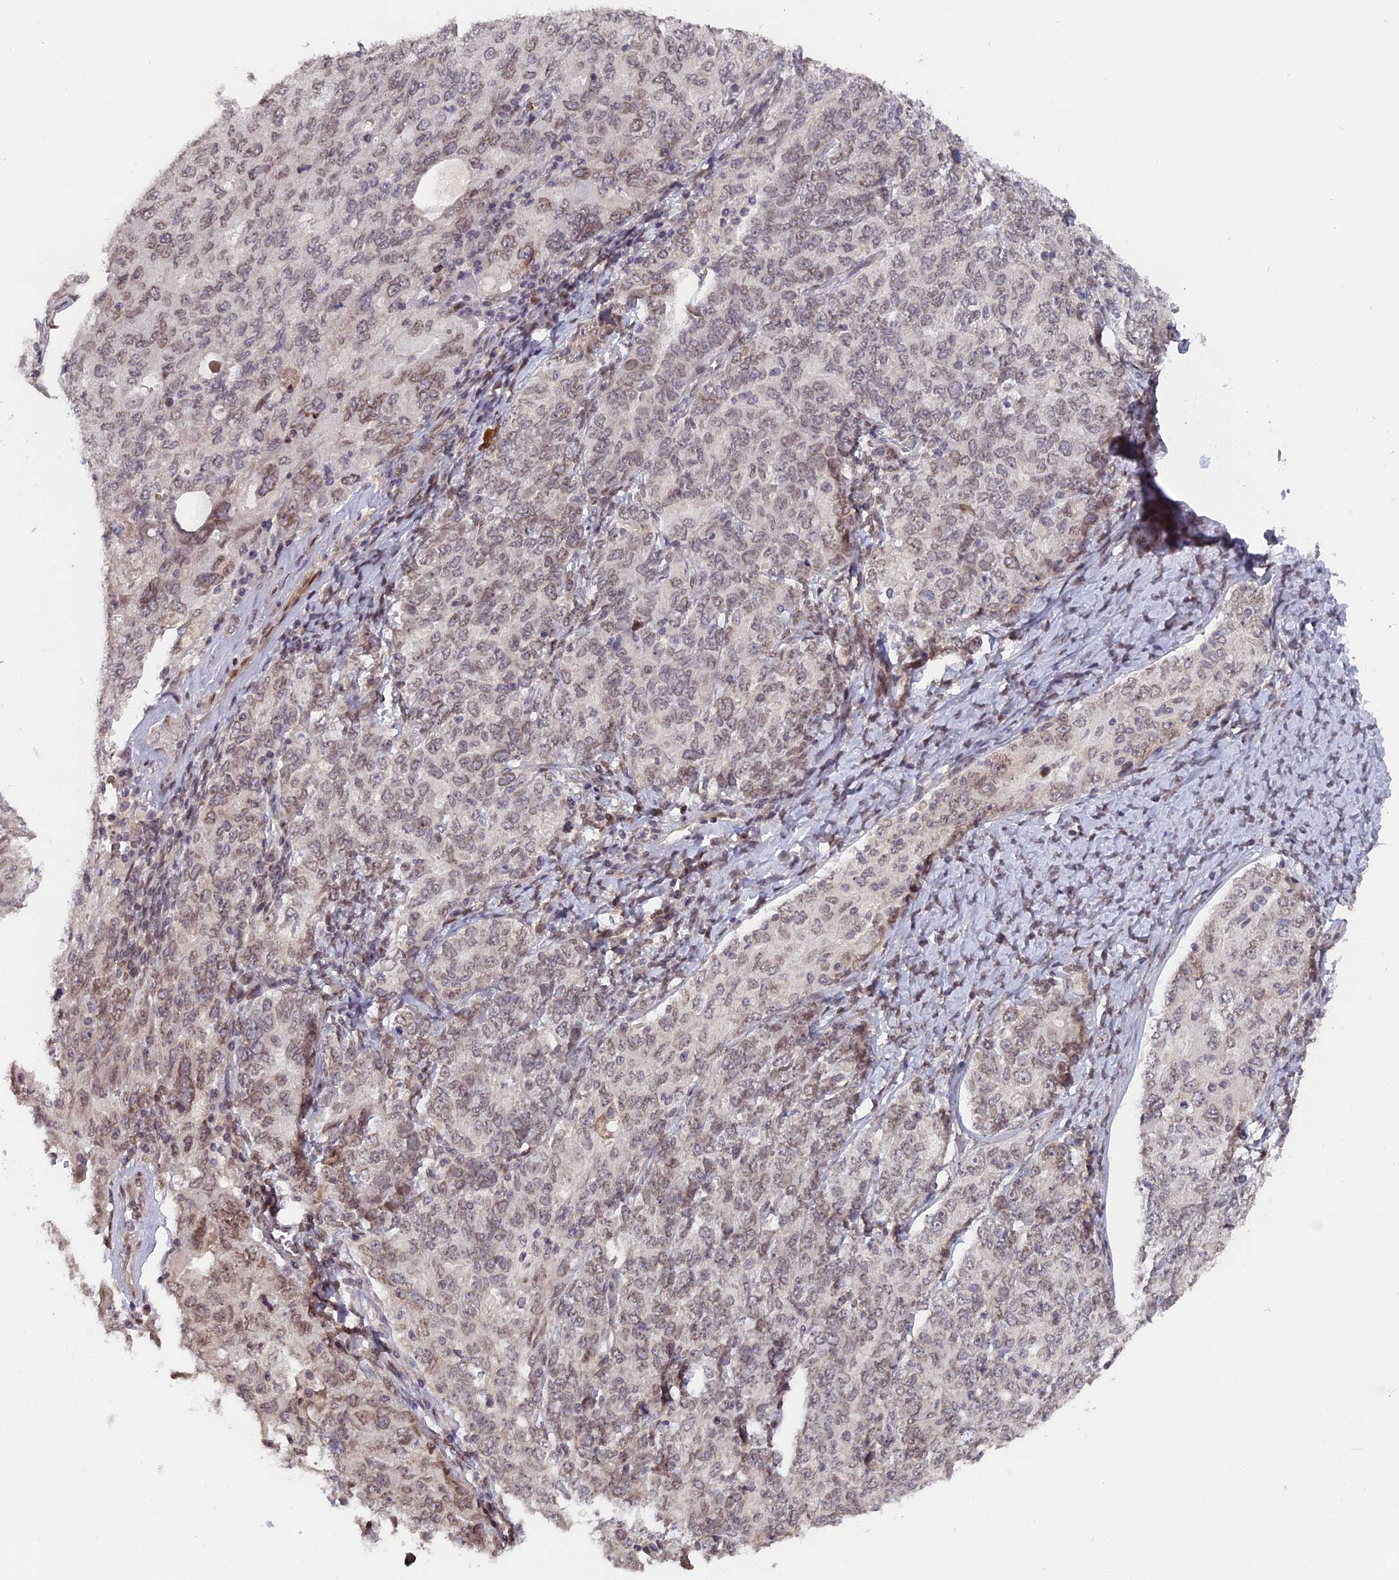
{"staining": {"intensity": "weak", "quantity": ">75%", "location": "nuclear"}, "tissue": "ovarian cancer", "cell_type": "Tumor cells", "image_type": "cancer", "snomed": [{"axis": "morphology", "description": "Carcinoma, endometroid"}, {"axis": "topography", "description": "Ovary"}], "caption": "Approximately >75% of tumor cells in human ovarian cancer (endometroid carcinoma) show weak nuclear protein staining as visualized by brown immunohistochemical staining.", "gene": "PYGO1", "patient": {"sex": "female", "age": 62}}